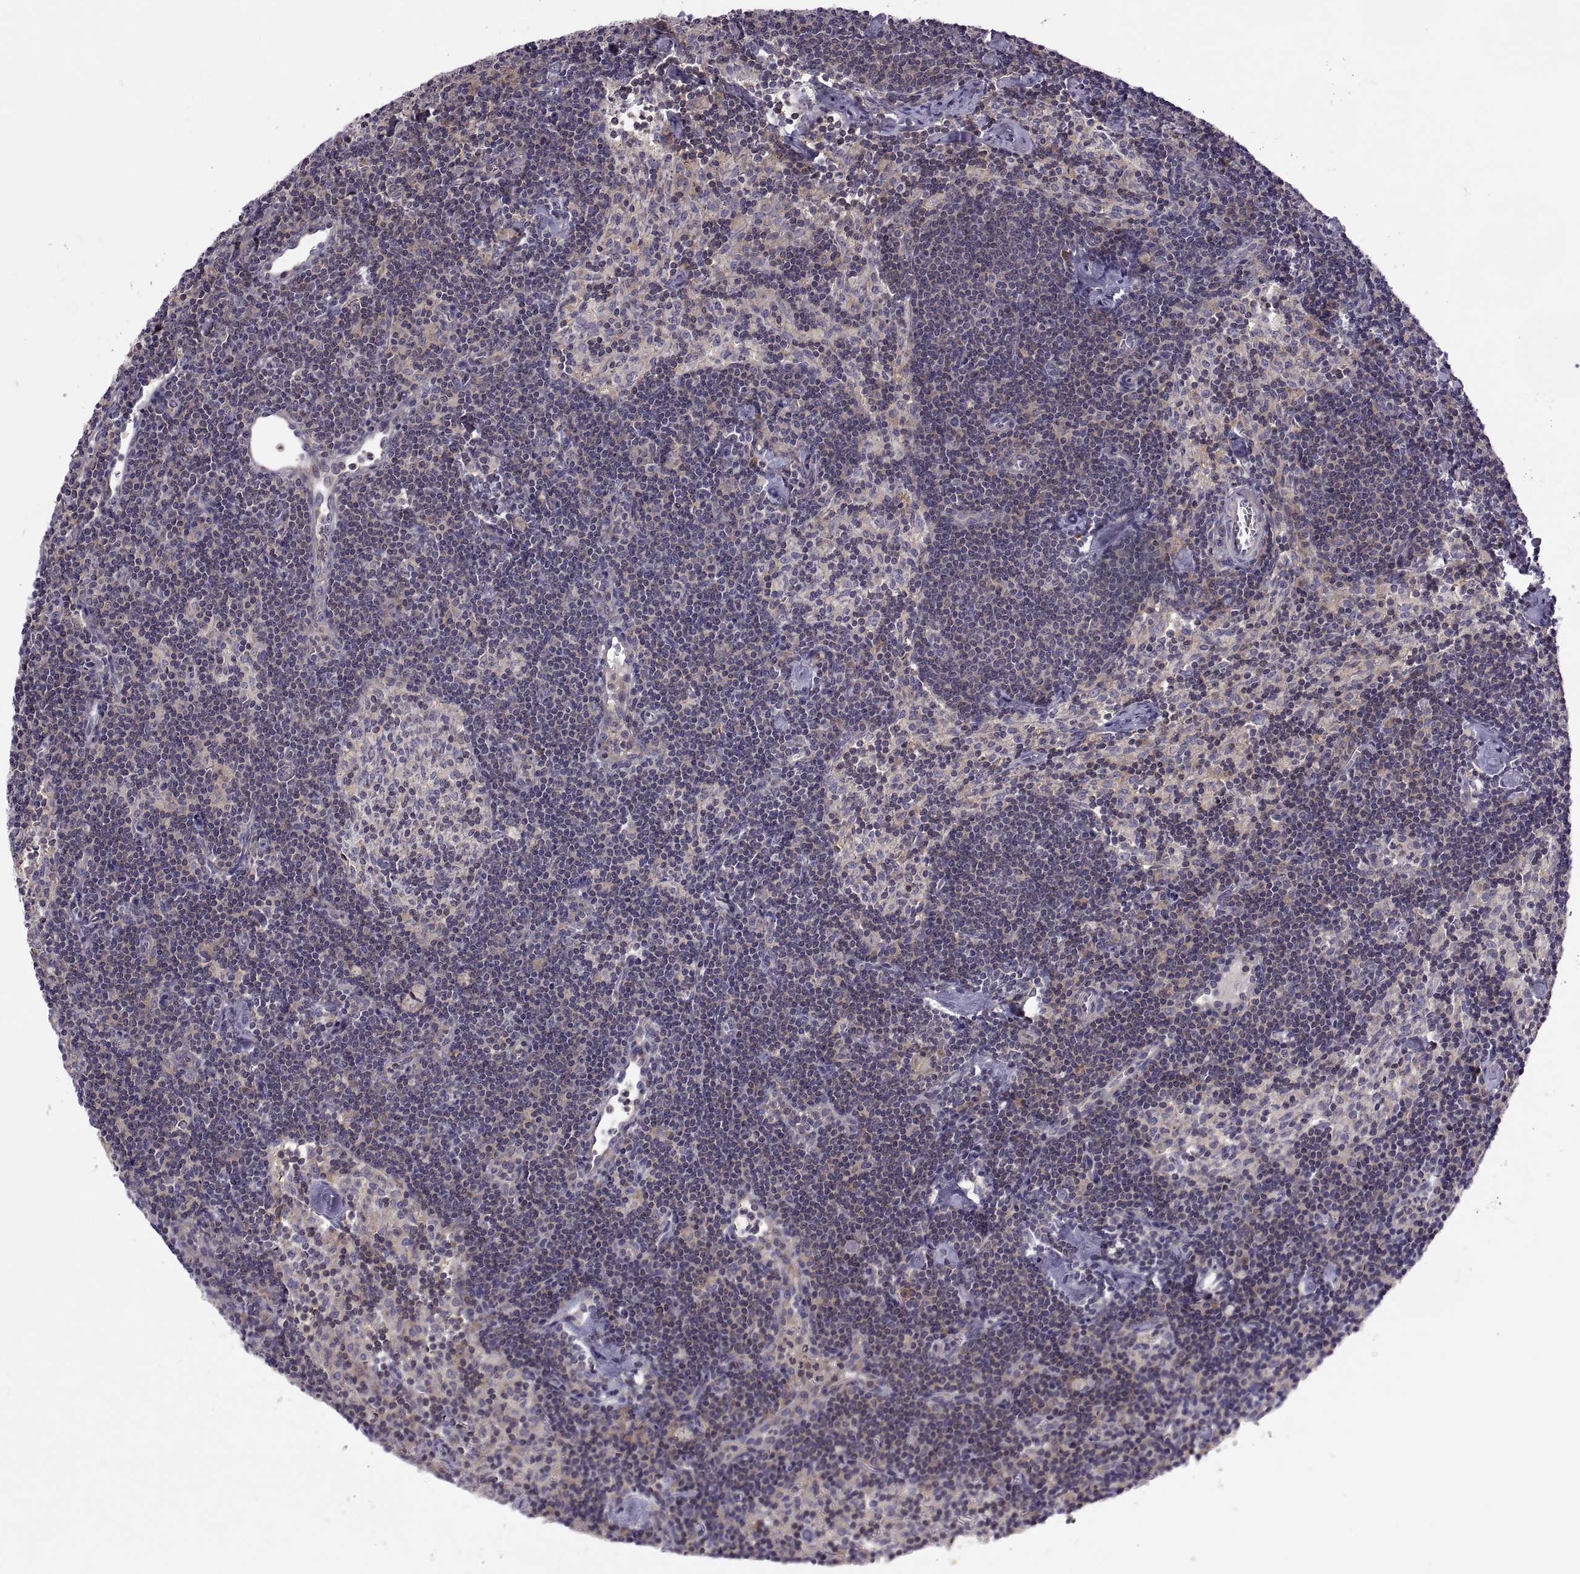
{"staining": {"intensity": "negative", "quantity": "none", "location": "none"}, "tissue": "lymph node", "cell_type": "Germinal center cells", "image_type": "normal", "snomed": [{"axis": "morphology", "description": "Normal tissue, NOS"}, {"axis": "topography", "description": "Lymph node"}], "caption": "High power microscopy histopathology image of an immunohistochemistry histopathology image of normal lymph node, revealing no significant staining in germinal center cells.", "gene": "SPATA32", "patient": {"sex": "female", "age": 42}}